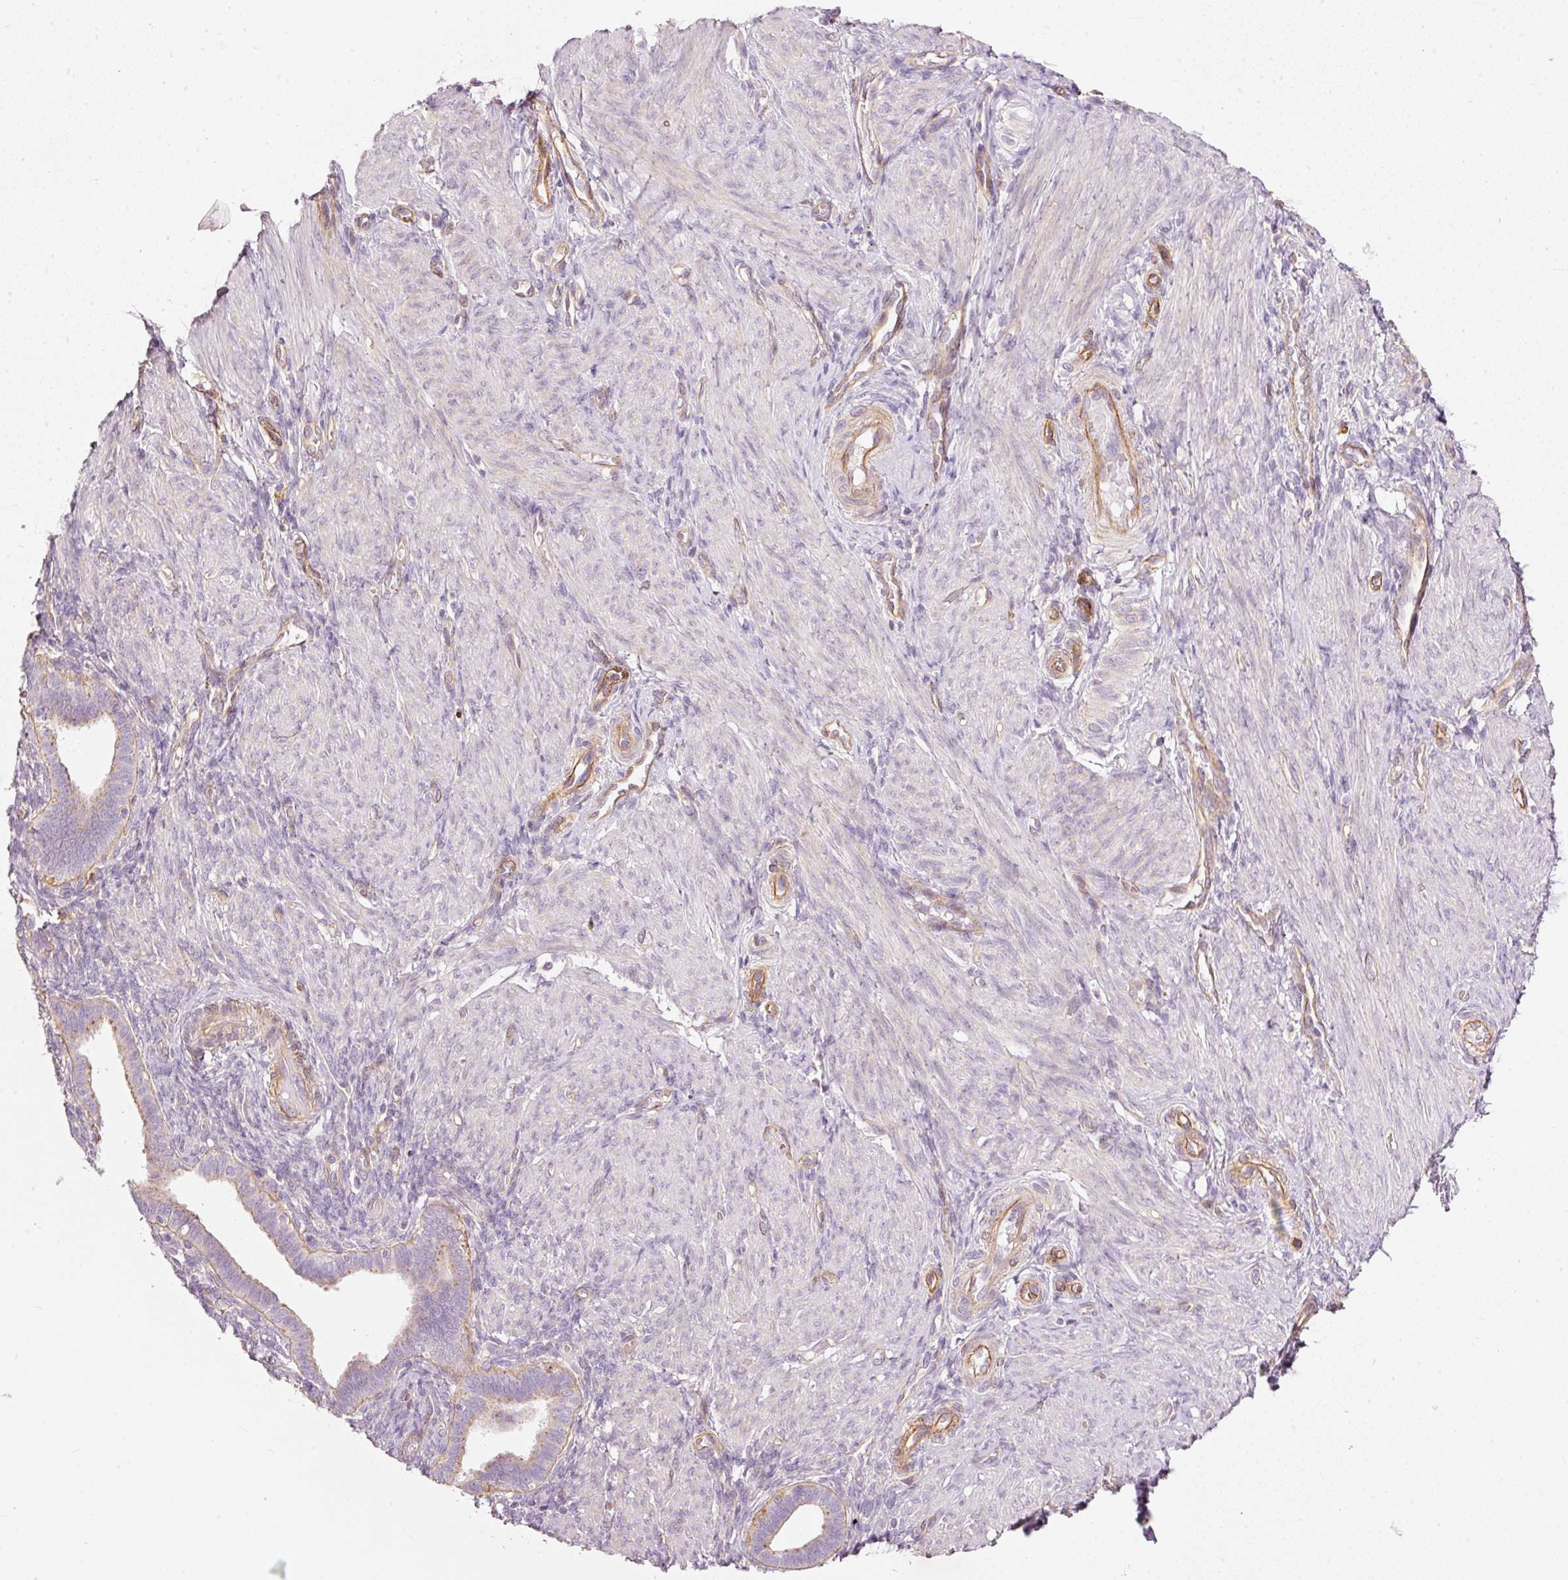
{"staining": {"intensity": "negative", "quantity": "none", "location": "none"}, "tissue": "endometrium", "cell_type": "Cells in endometrial stroma", "image_type": "normal", "snomed": [{"axis": "morphology", "description": "Normal tissue, NOS"}, {"axis": "topography", "description": "Endometrium"}], "caption": "This image is of normal endometrium stained with IHC to label a protein in brown with the nuclei are counter-stained blue. There is no positivity in cells in endometrial stroma.", "gene": "OSR2", "patient": {"sex": "female", "age": 34}}